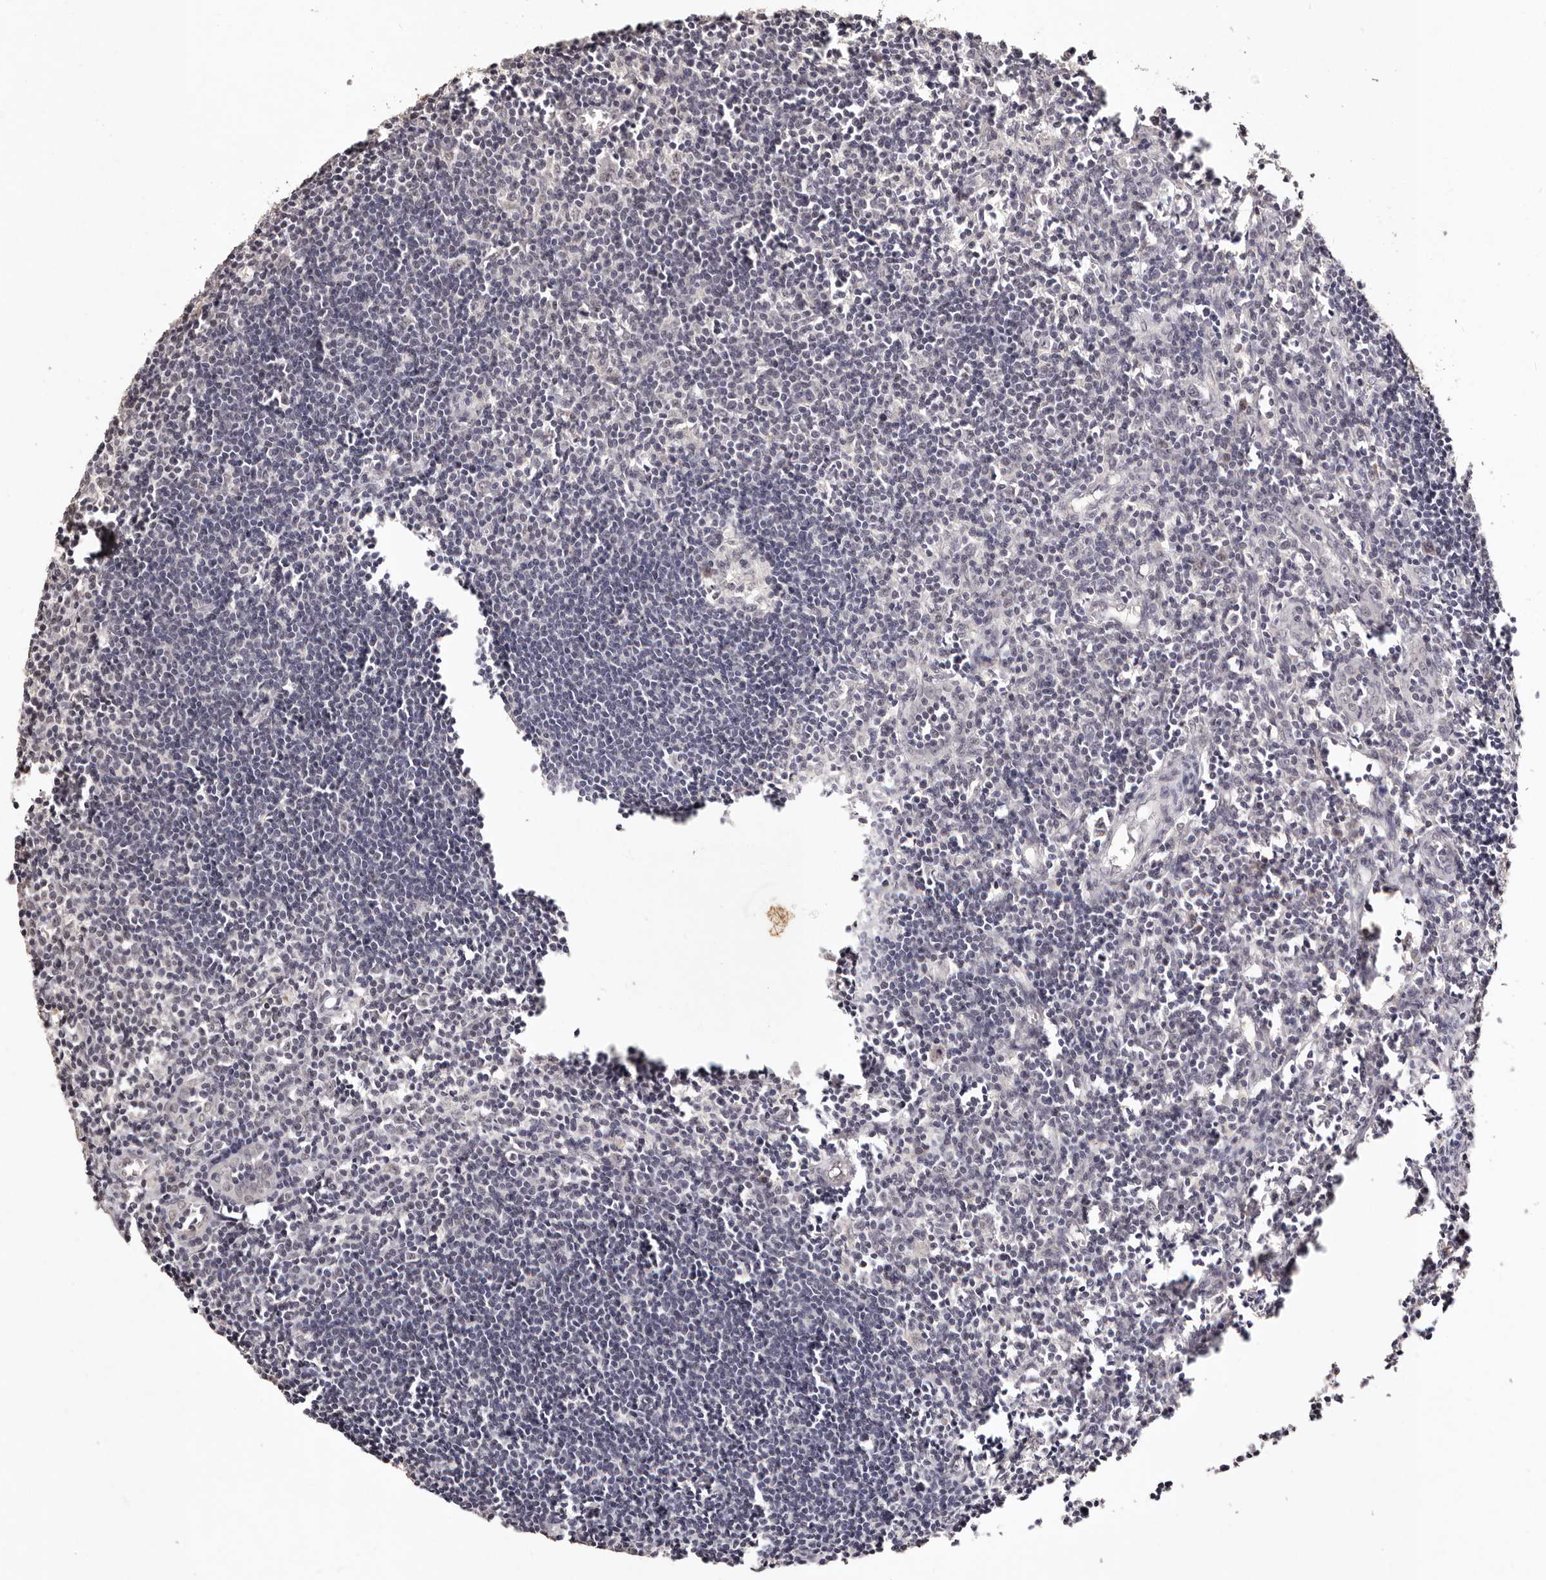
{"staining": {"intensity": "weak", "quantity": ">75%", "location": "nuclear"}, "tissue": "lymph node", "cell_type": "Germinal center cells", "image_type": "normal", "snomed": [{"axis": "morphology", "description": "Normal tissue, NOS"}, {"axis": "morphology", "description": "Malignant melanoma, Metastatic site"}, {"axis": "topography", "description": "Lymph node"}], "caption": "This micrograph reveals benign lymph node stained with immunohistochemistry (IHC) to label a protein in brown. The nuclear of germinal center cells show weak positivity for the protein. Nuclei are counter-stained blue.", "gene": "BICRAL", "patient": {"sex": "male", "age": 41}}